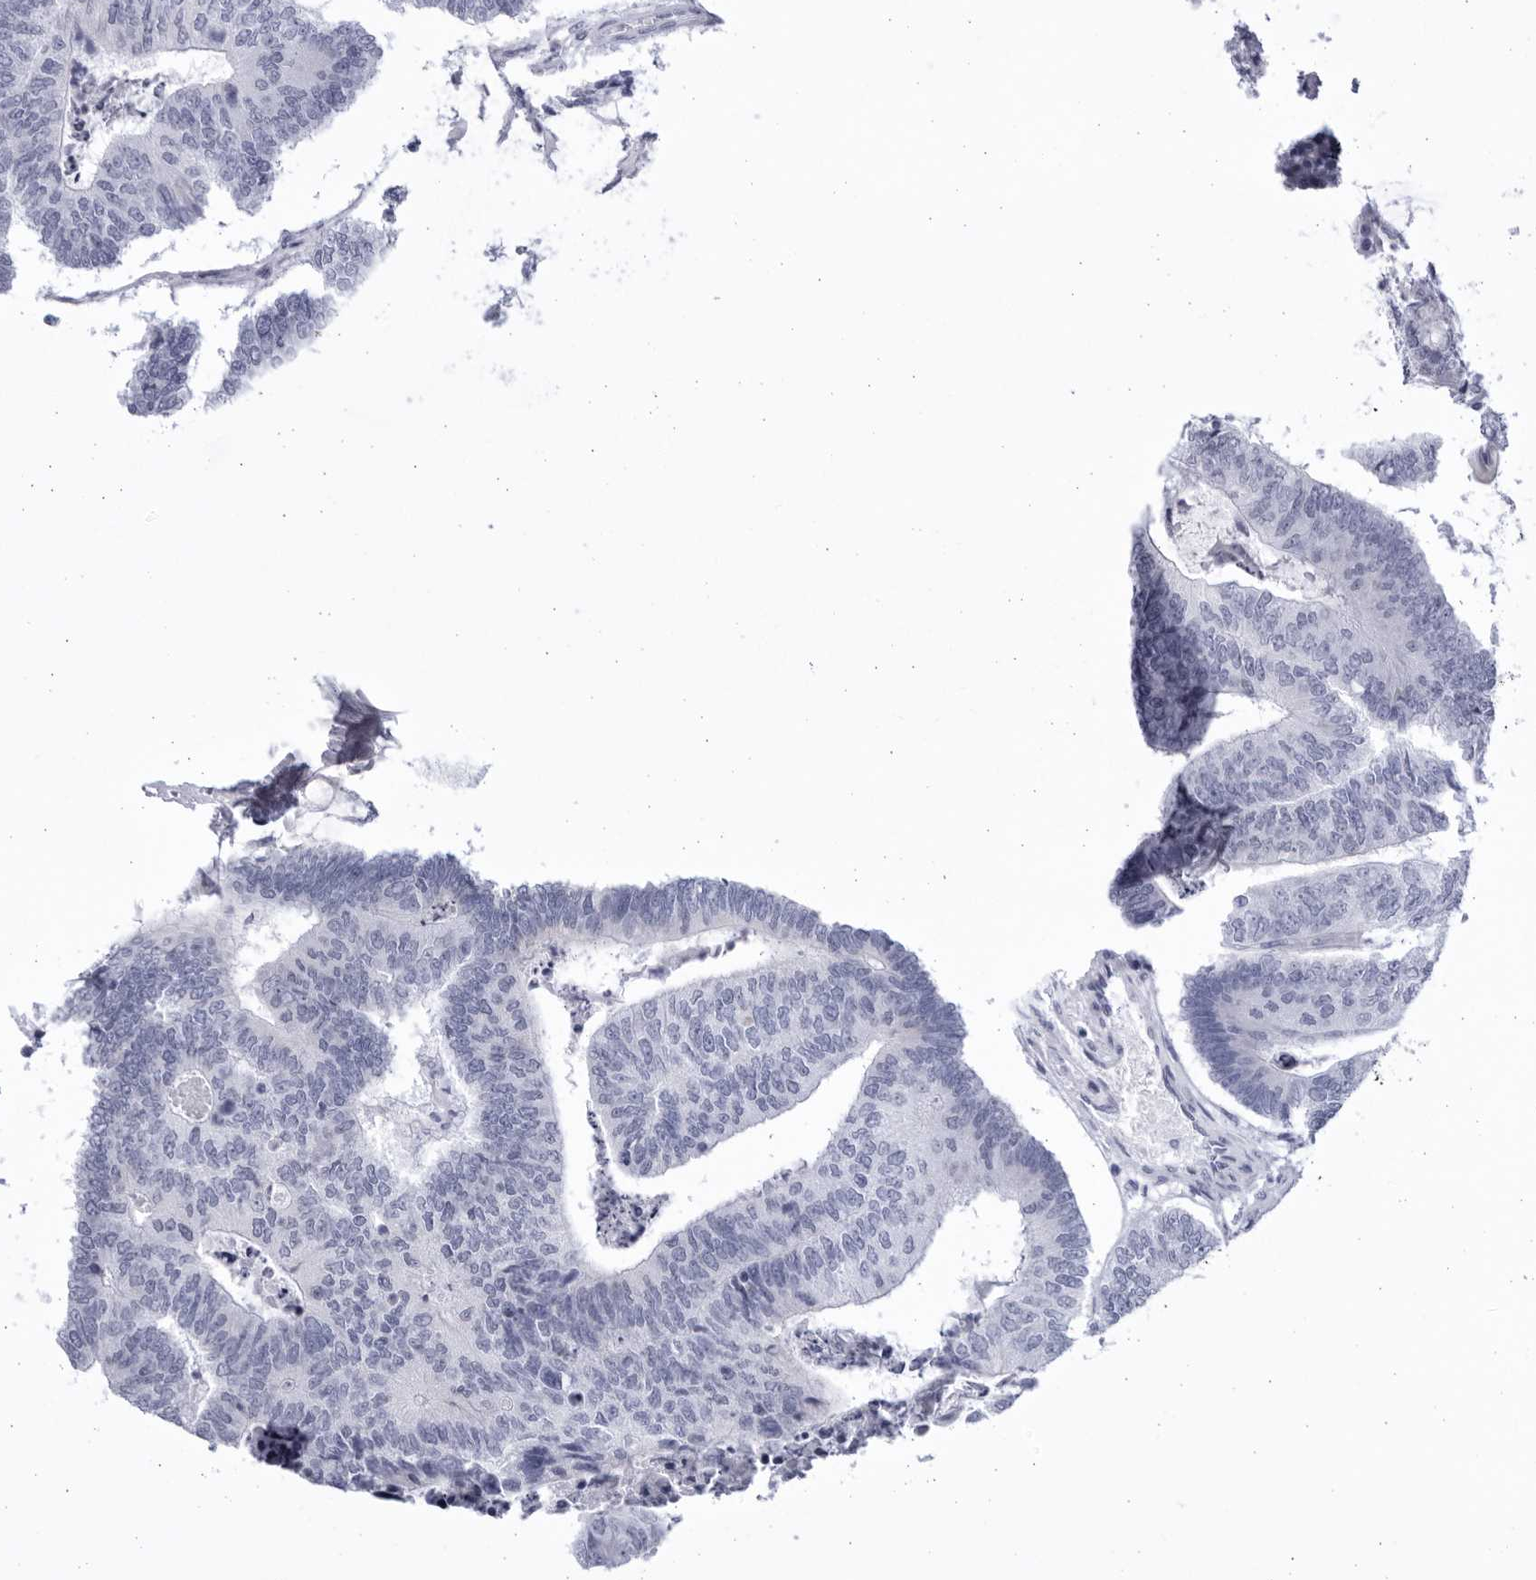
{"staining": {"intensity": "negative", "quantity": "none", "location": "none"}, "tissue": "colorectal cancer", "cell_type": "Tumor cells", "image_type": "cancer", "snomed": [{"axis": "morphology", "description": "Adenocarcinoma, NOS"}, {"axis": "topography", "description": "Colon"}], "caption": "There is no significant staining in tumor cells of colorectal adenocarcinoma. (Immunohistochemistry (ihc), brightfield microscopy, high magnification).", "gene": "CCDC181", "patient": {"sex": "female", "age": 67}}